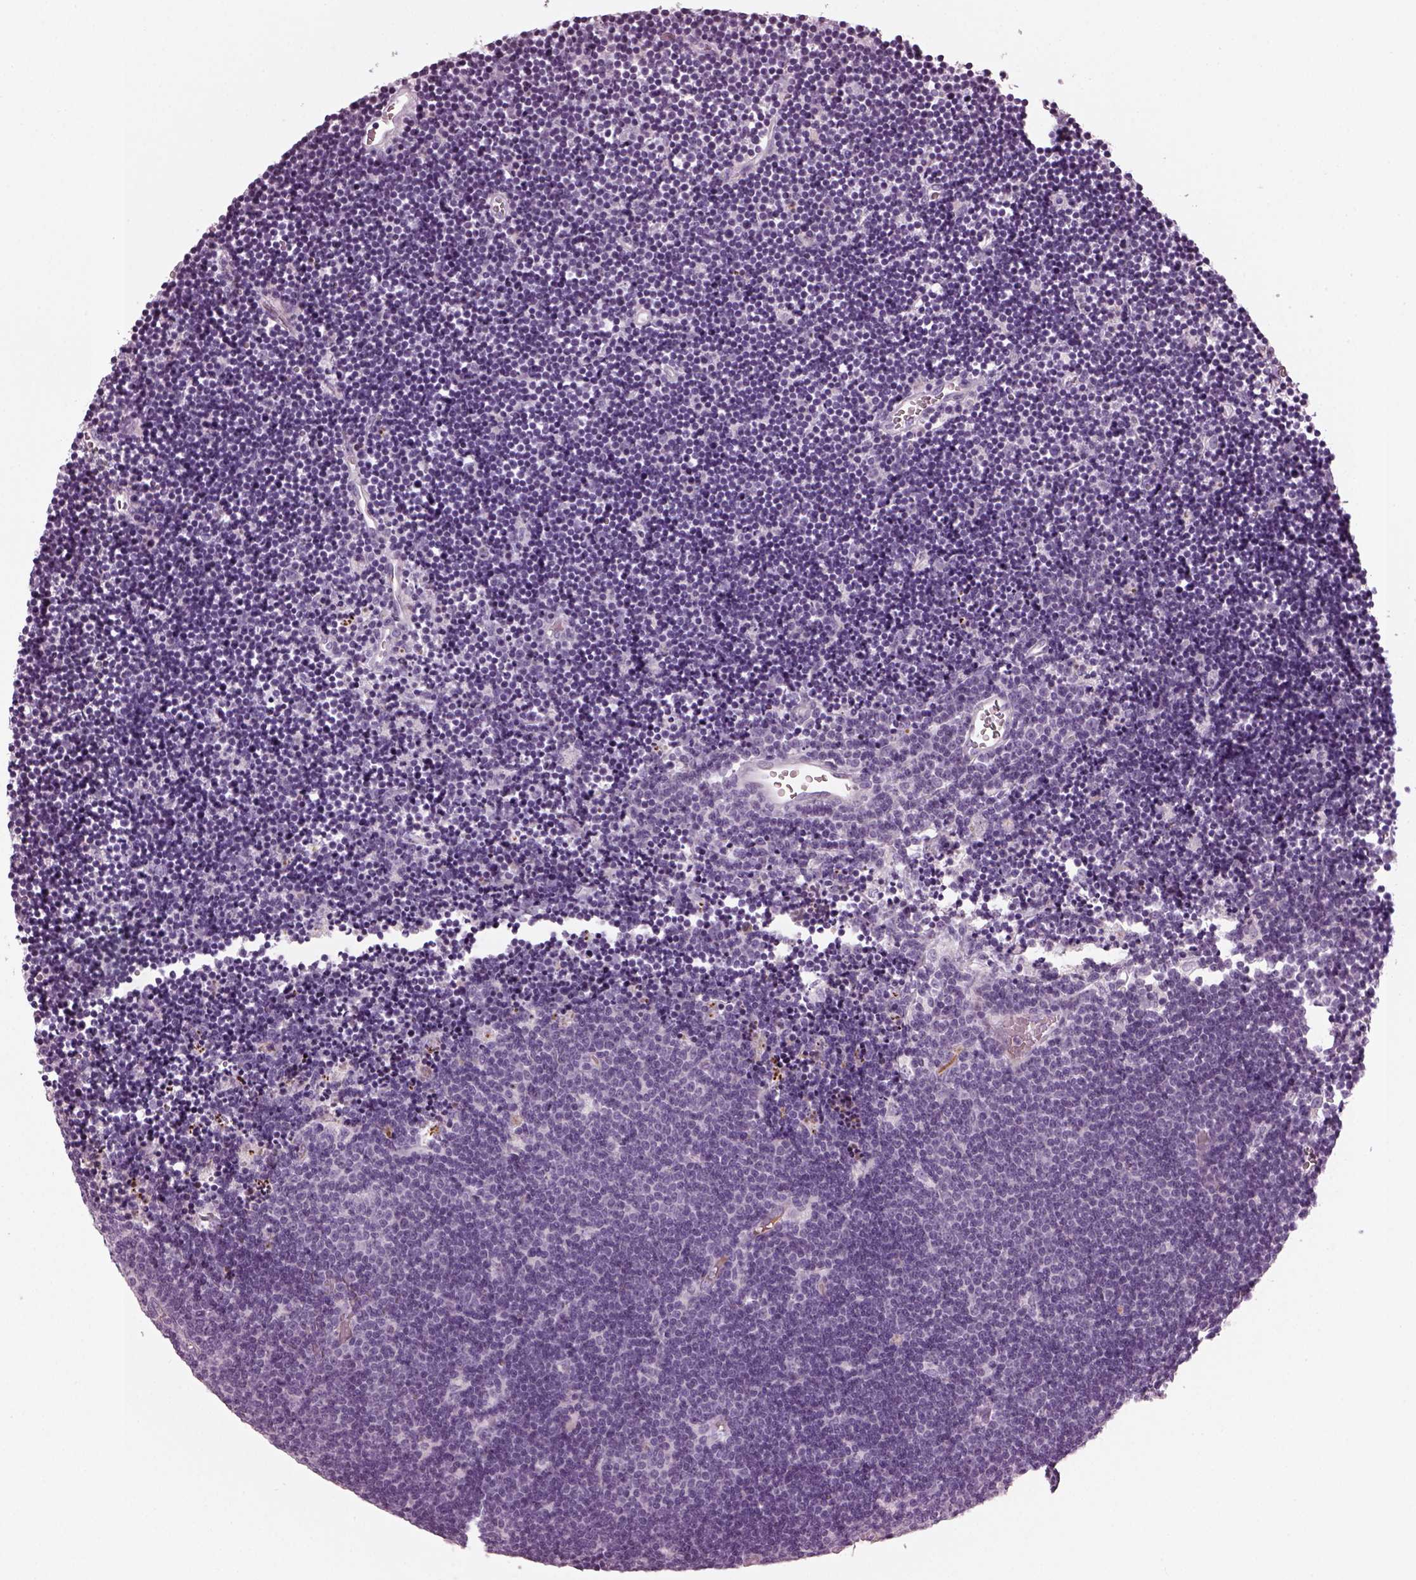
{"staining": {"intensity": "negative", "quantity": "none", "location": "none"}, "tissue": "lymphoma", "cell_type": "Tumor cells", "image_type": "cancer", "snomed": [{"axis": "morphology", "description": "Malignant lymphoma, non-Hodgkin's type, Low grade"}, {"axis": "topography", "description": "Brain"}], "caption": "Tumor cells show no significant protein staining in lymphoma.", "gene": "DPYSL5", "patient": {"sex": "female", "age": 66}}